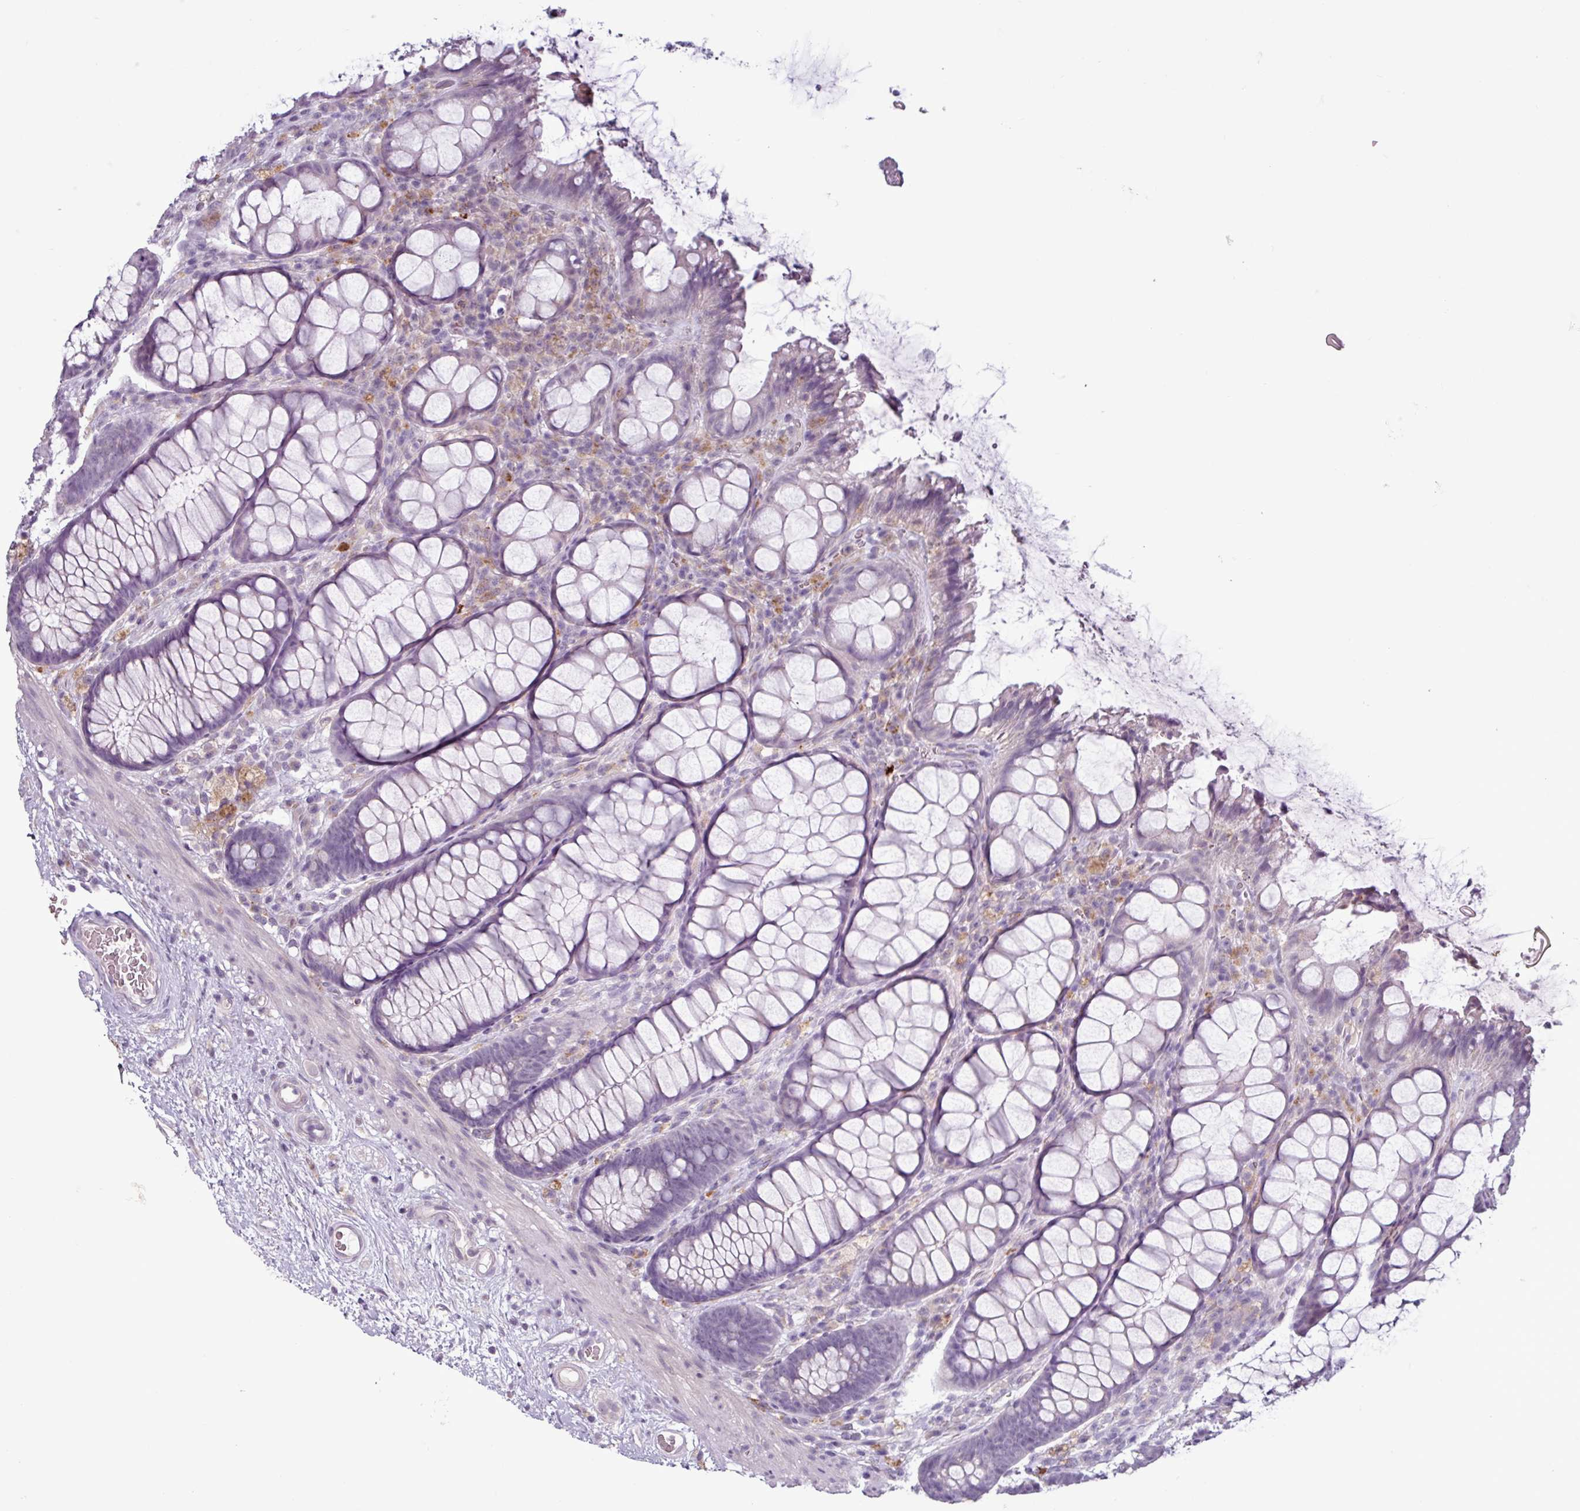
{"staining": {"intensity": "negative", "quantity": "none", "location": "none"}, "tissue": "rectum", "cell_type": "Glandular cells", "image_type": "normal", "snomed": [{"axis": "morphology", "description": "Normal tissue, NOS"}, {"axis": "topography", "description": "Rectum"}], "caption": "This is an immunohistochemistry photomicrograph of benign rectum. There is no expression in glandular cells.", "gene": "C9orf24", "patient": {"sex": "female", "age": 67}}